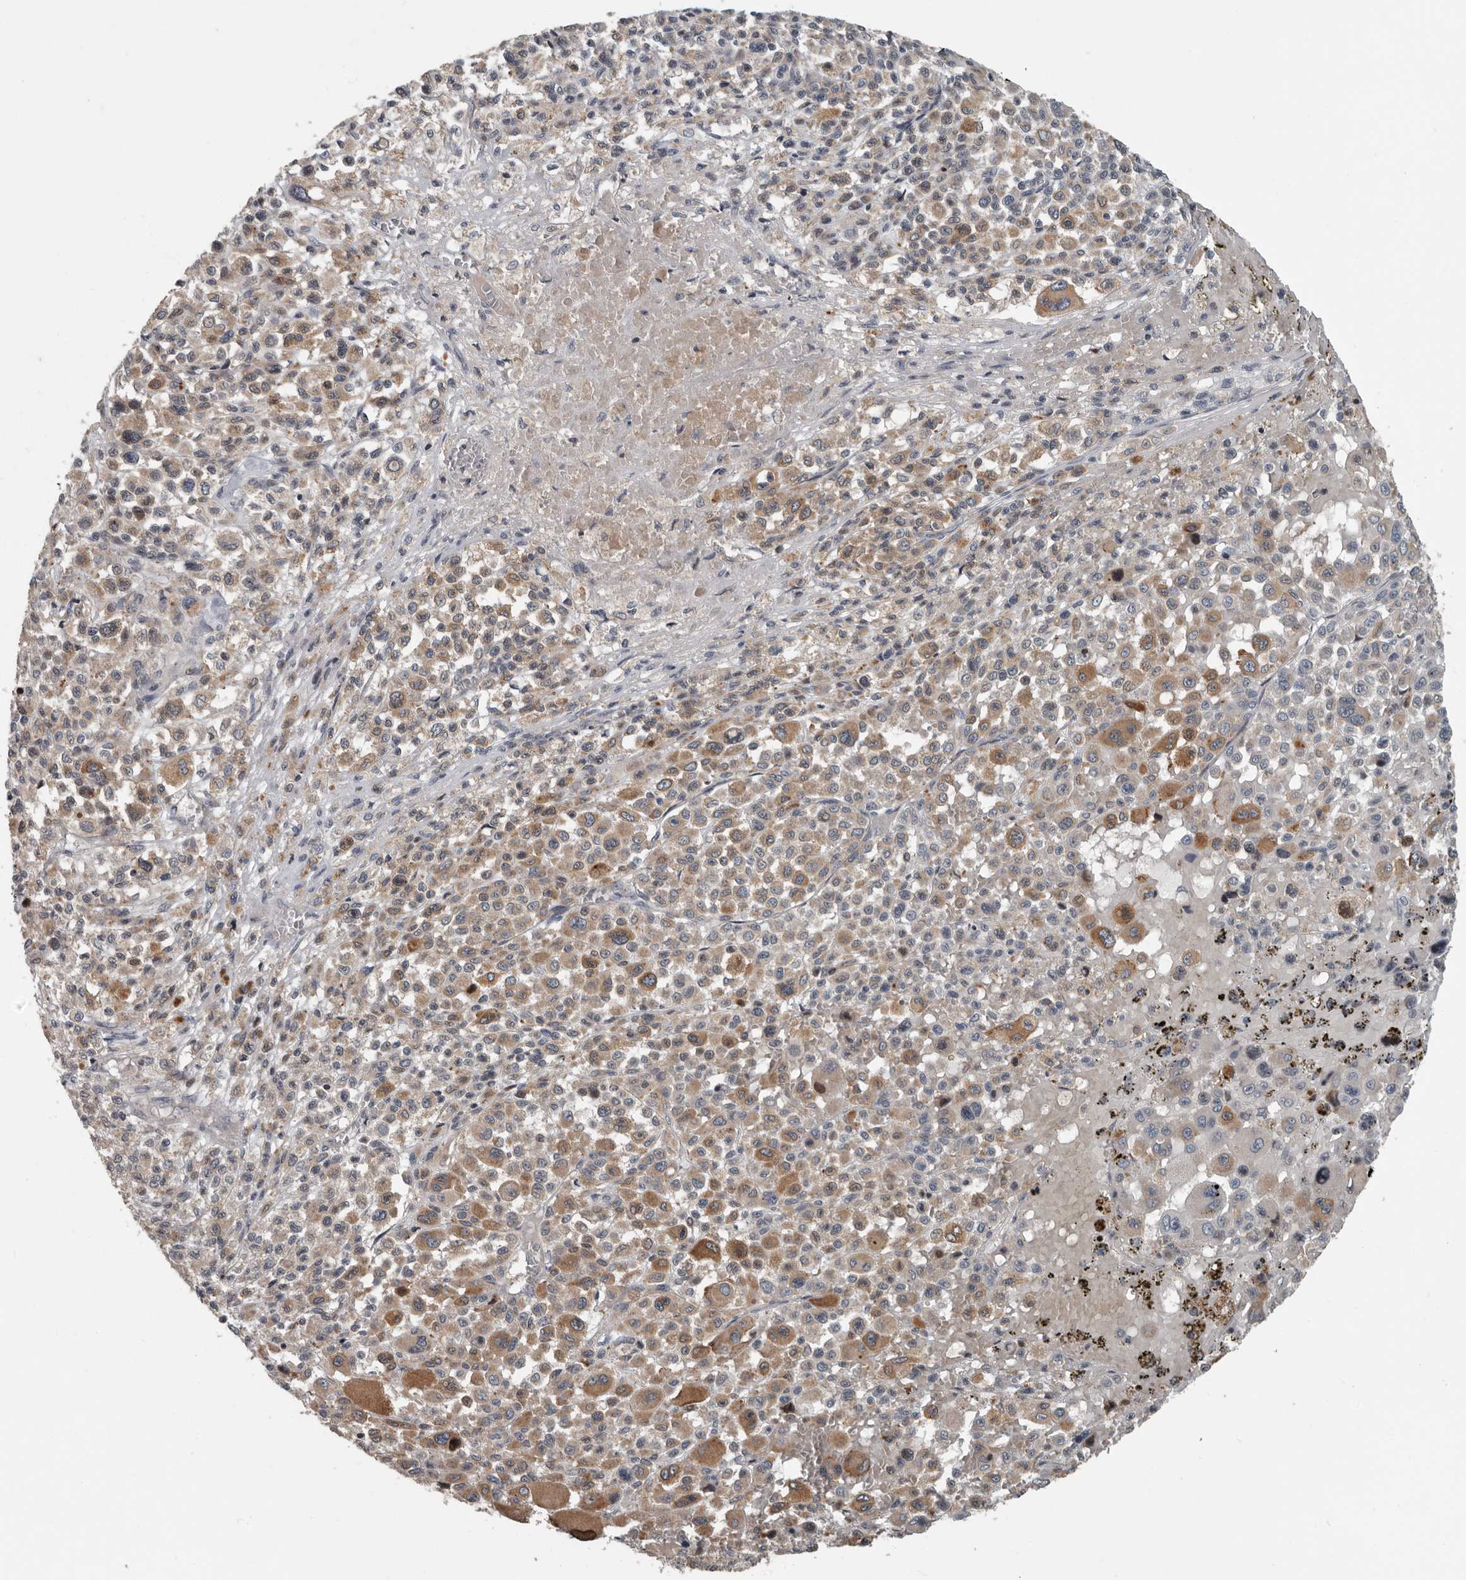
{"staining": {"intensity": "moderate", "quantity": ">75%", "location": "cytoplasmic/membranous"}, "tissue": "melanoma", "cell_type": "Tumor cells", "image_type": "cancer", "snomed": [{"axis": "morphology", "description": "Malignant melanoma, Metastatic site"}, {"axis": "topography", "description": "Skin"}], "caption": "Protein staining of melanoma tissue exhibits moderate cytoplasmic/membranous positivity in about >75% of tumor cells.", "gene": "TMEM199", "patient": {"sex": "female", "age": 74}}